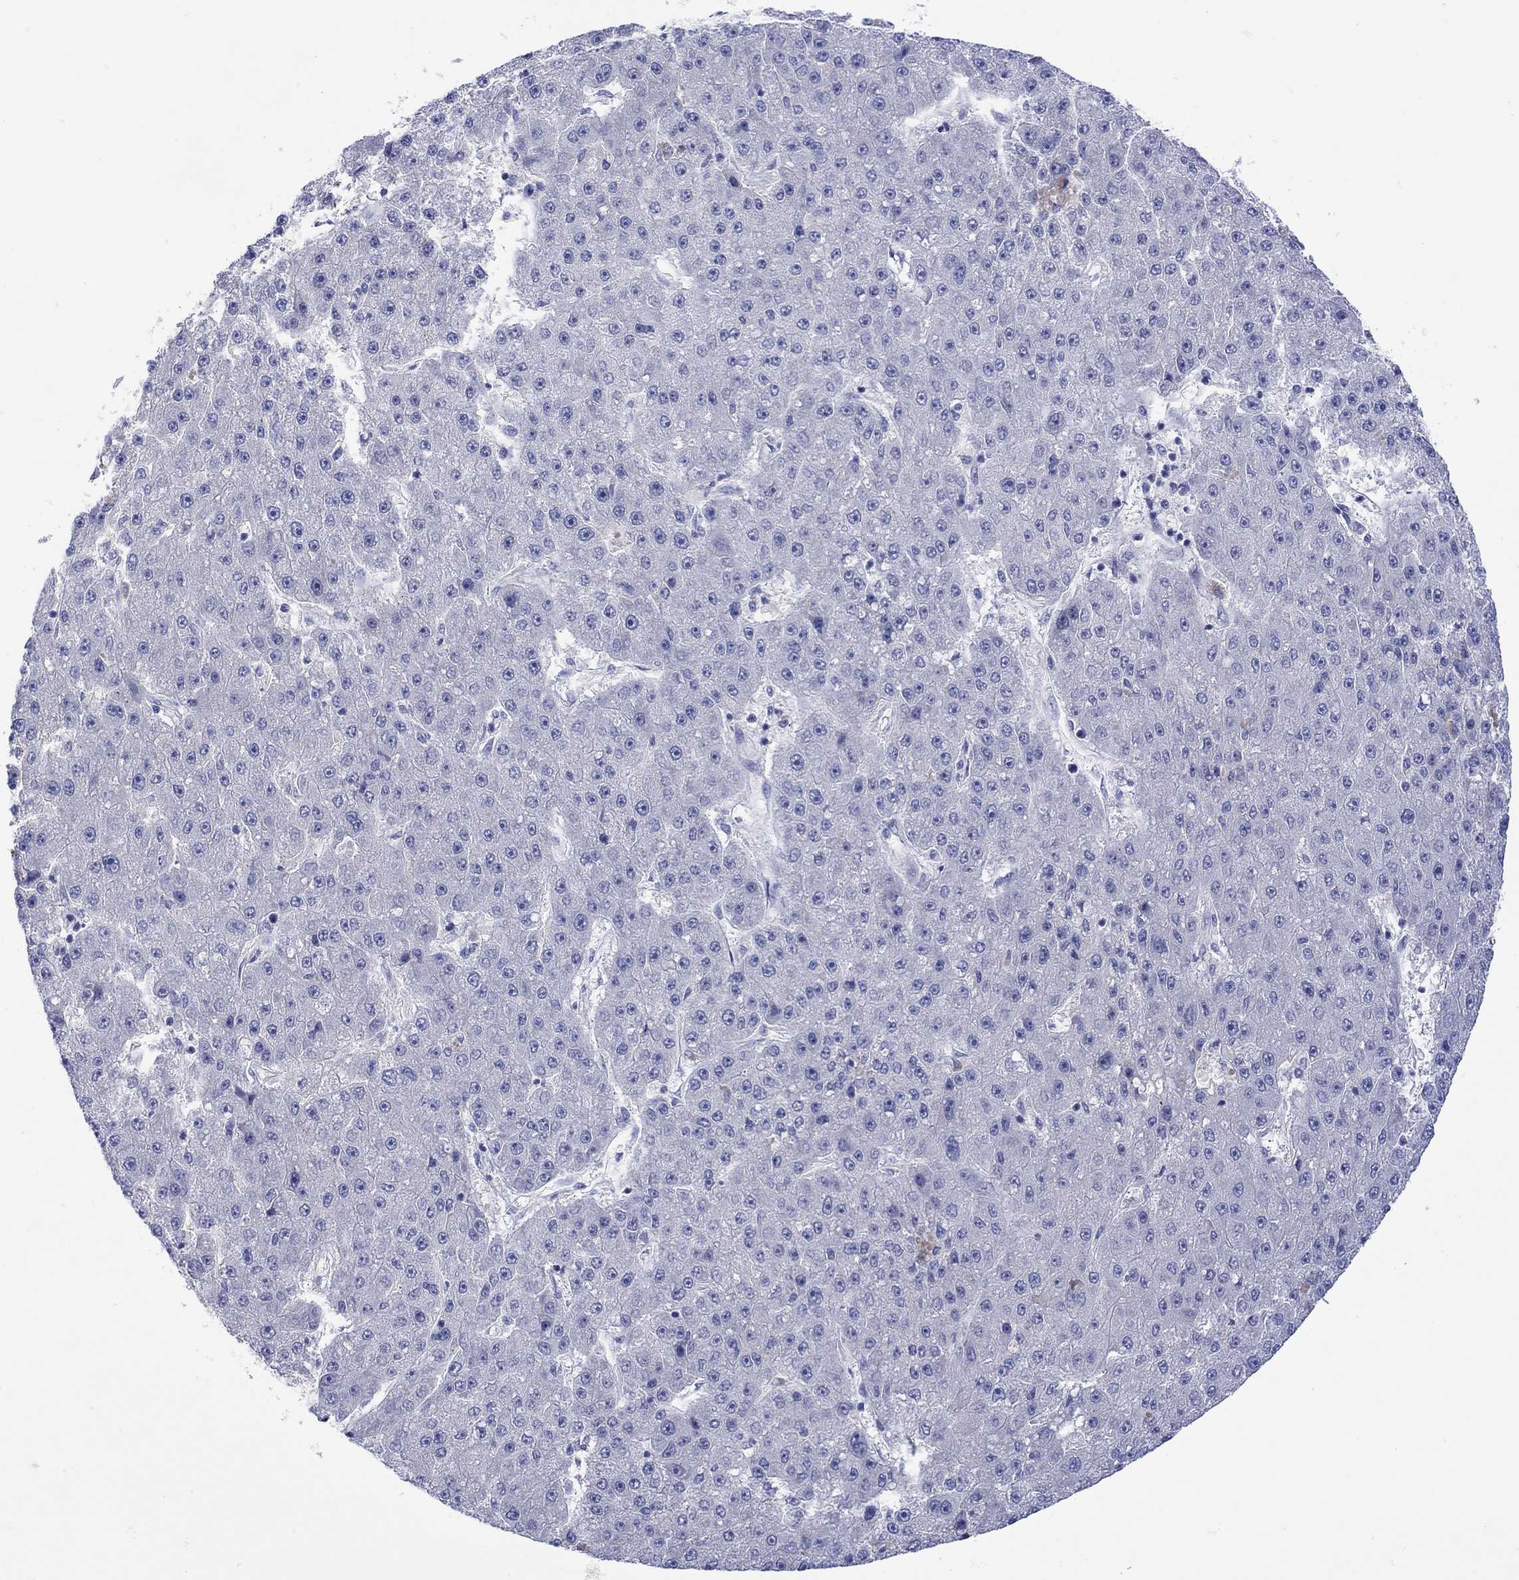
{"staining": {"intensity": "negative", "quantity": "none", "location": "none"}, "tissue": "liver cancer", "cell_type": "Tumor cells", "image_type": "cancer", "snomed": [{"axis": "morphology", "description": "Carcinoma, Hepatocellular, NOS"}, {"axis": "topography", "description": "Liver"}], "caption": "Immunohistochemistry (IHC) image of neoplastic tissue: human liver hepatocellular carcinoma stained with DAB reveals no significant protein positivity in tumor cells.", "gene": "MSI1", "patient": {"sex": "male", "age": 67}}